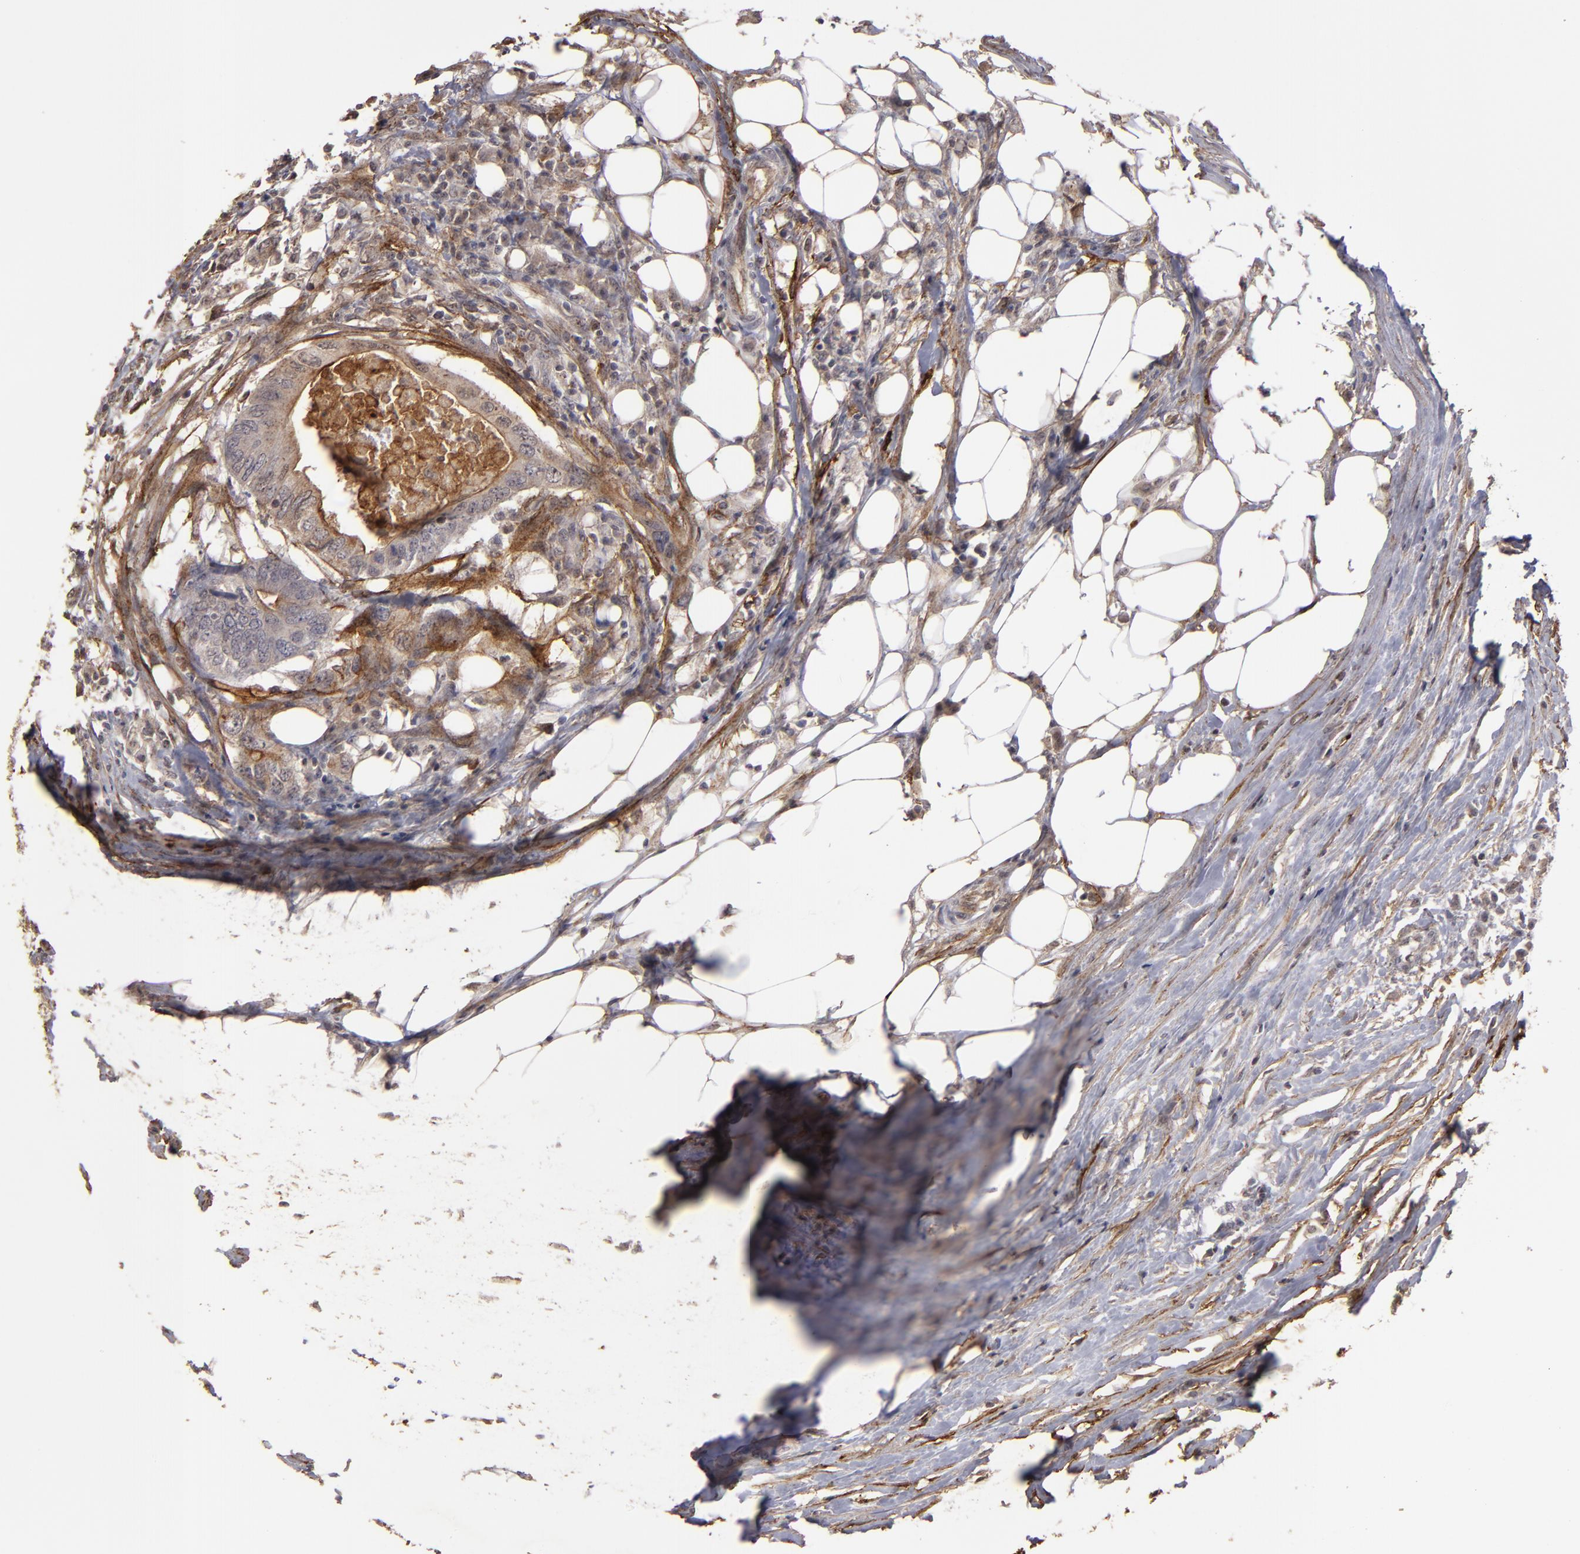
{"staining": {"intensity": "weak", "quantity": "25%-75%", "location": "cytoplasmic/membranous"}, "tissue": "colorectal cancer", "cell_type": "Tumor cells", "image_type": "cancer", "snomed": [{"axis": "morphology", "description": "Adenocarcinoma, NOS"}, {"axis": "topography", "description": "Colon"}], "caption": "High-power microscopy captured an IHC photomicrograph of colorectal cancer, revealing weak cytoplasmic/membranous expression in about 25%-75% of tumor cells.", "gene": "CD55", "patient": {"sex": "male", "age": 71}}